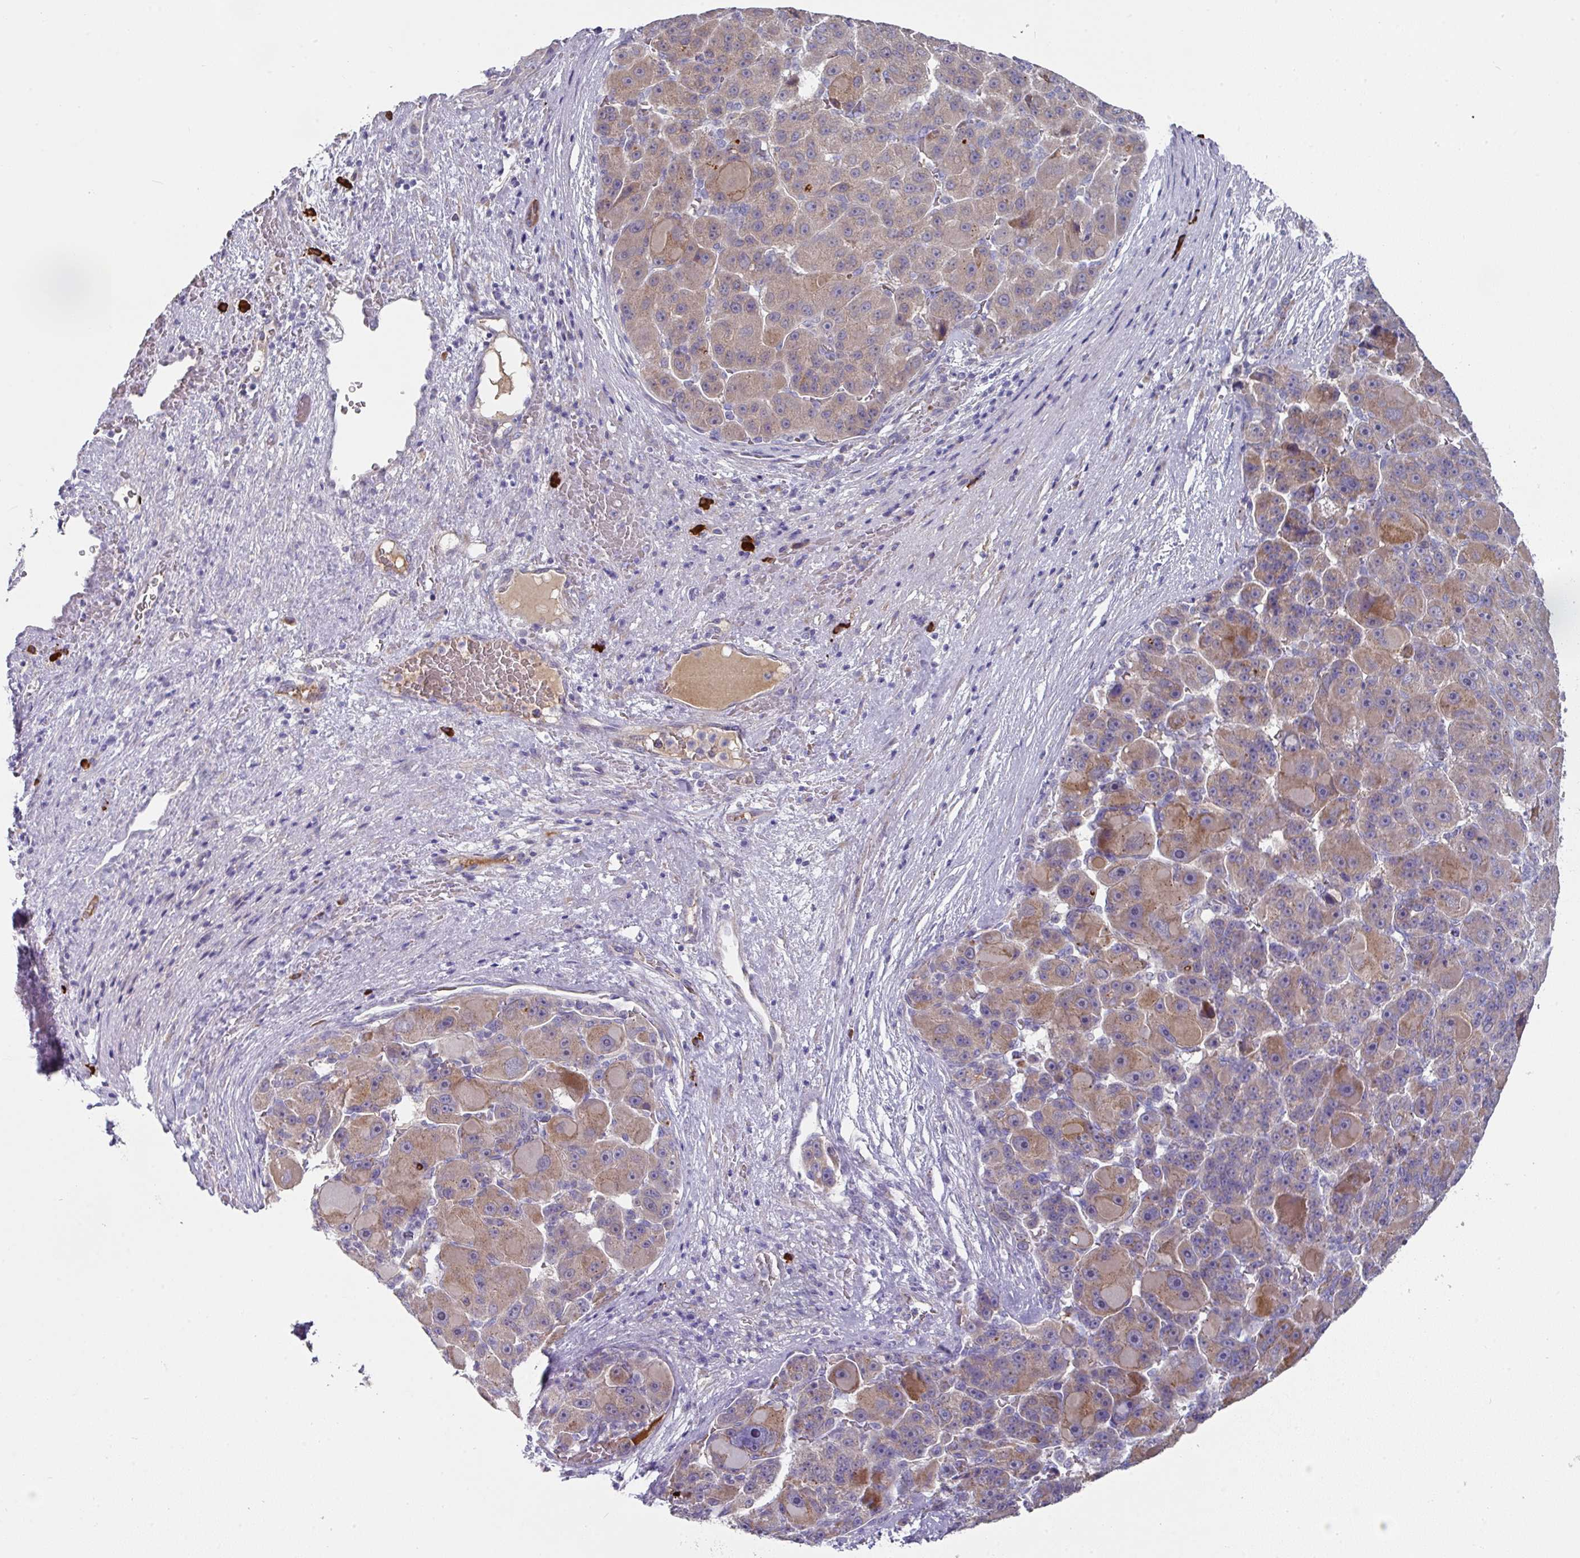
{"staining": {"intensity": "moderate", "quantity": ">75%", "location": "cytoplasmic/membranous"}, "tissue": "liver cancer", "cell_type": "Tumor cells", "image_type": "cancer", "snomed": [{"axis": "morphology", "description": "Carcinoma, Hepatocellular, NOS"}, {"axis": "topography", "description": "Liver"}], "caption": "An immunohistochemistry image of neoplastic tissue is shown. Protein staining in brown labels moderate cytoplasmic/membranous positivity in liver hepatocellular carcinoma within tumor cells.", "gene": "IL4R", "patient": {"sex": "male", "age": 76}}